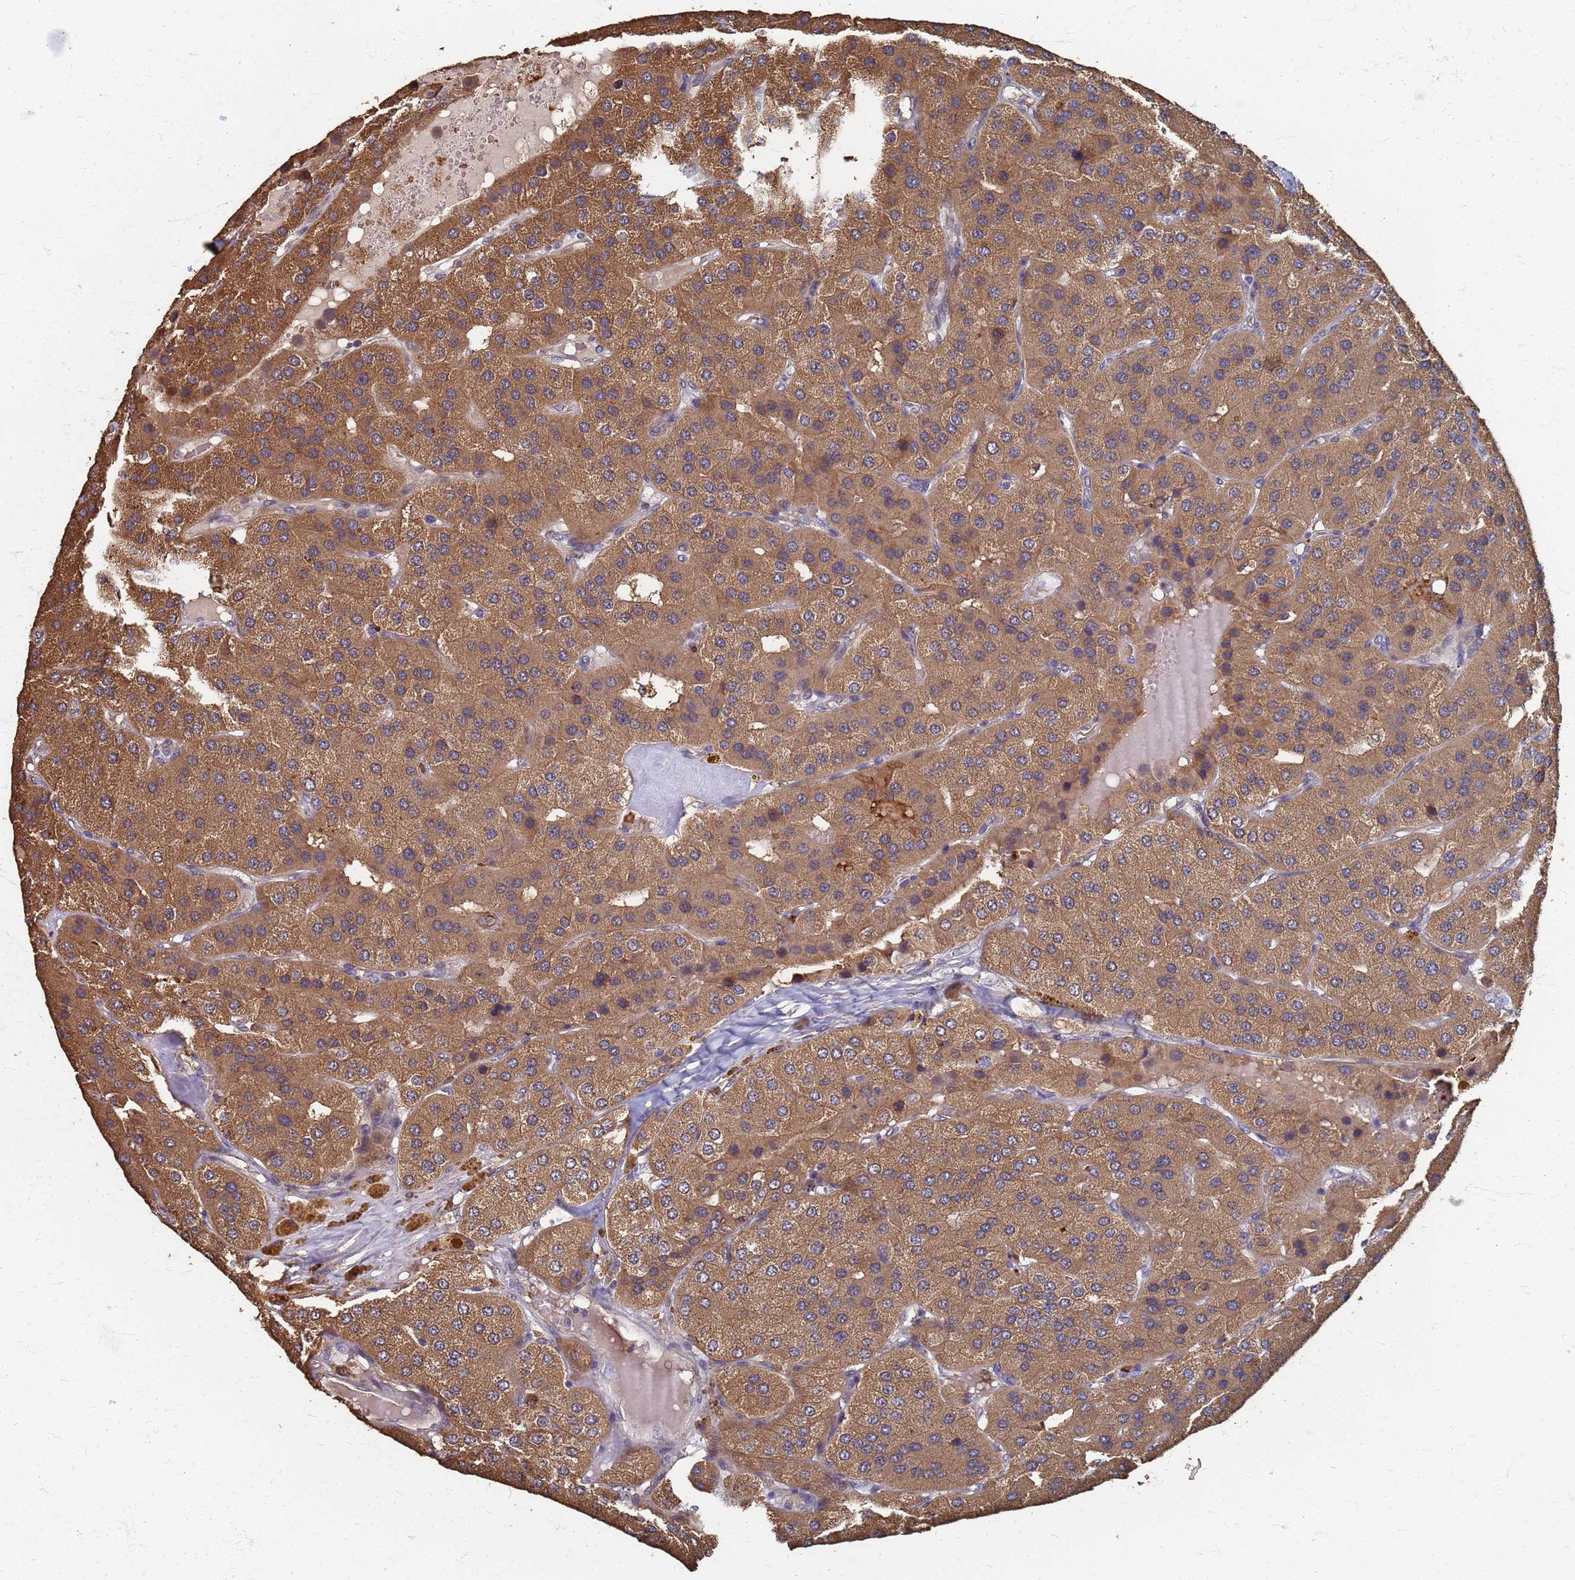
{"staining": {"intensity": "moderate", "quantity": ">75%", "location": "cytoplasmic/membranous"}, "tissue": "parathyroid gland", "cell_type": "Glandular cells", "image_type": "normal", "snomed": [{"axis": "morphology", "description": "Normal tissue, NOS"}, {"axis": "morphology", "description": "Adenoma, NOS"}, {"axis": "topography", "description": "Parathyroid gland"}], "caption": "This is a micrograph of immunohistochemistry staining of unremarkable parathyroid gland, which shows moderate positivity in the cytoplasmic/membranous of glandular cells.", "gene": "DPH5", "patient": {"sex": "female", "age": 86}}